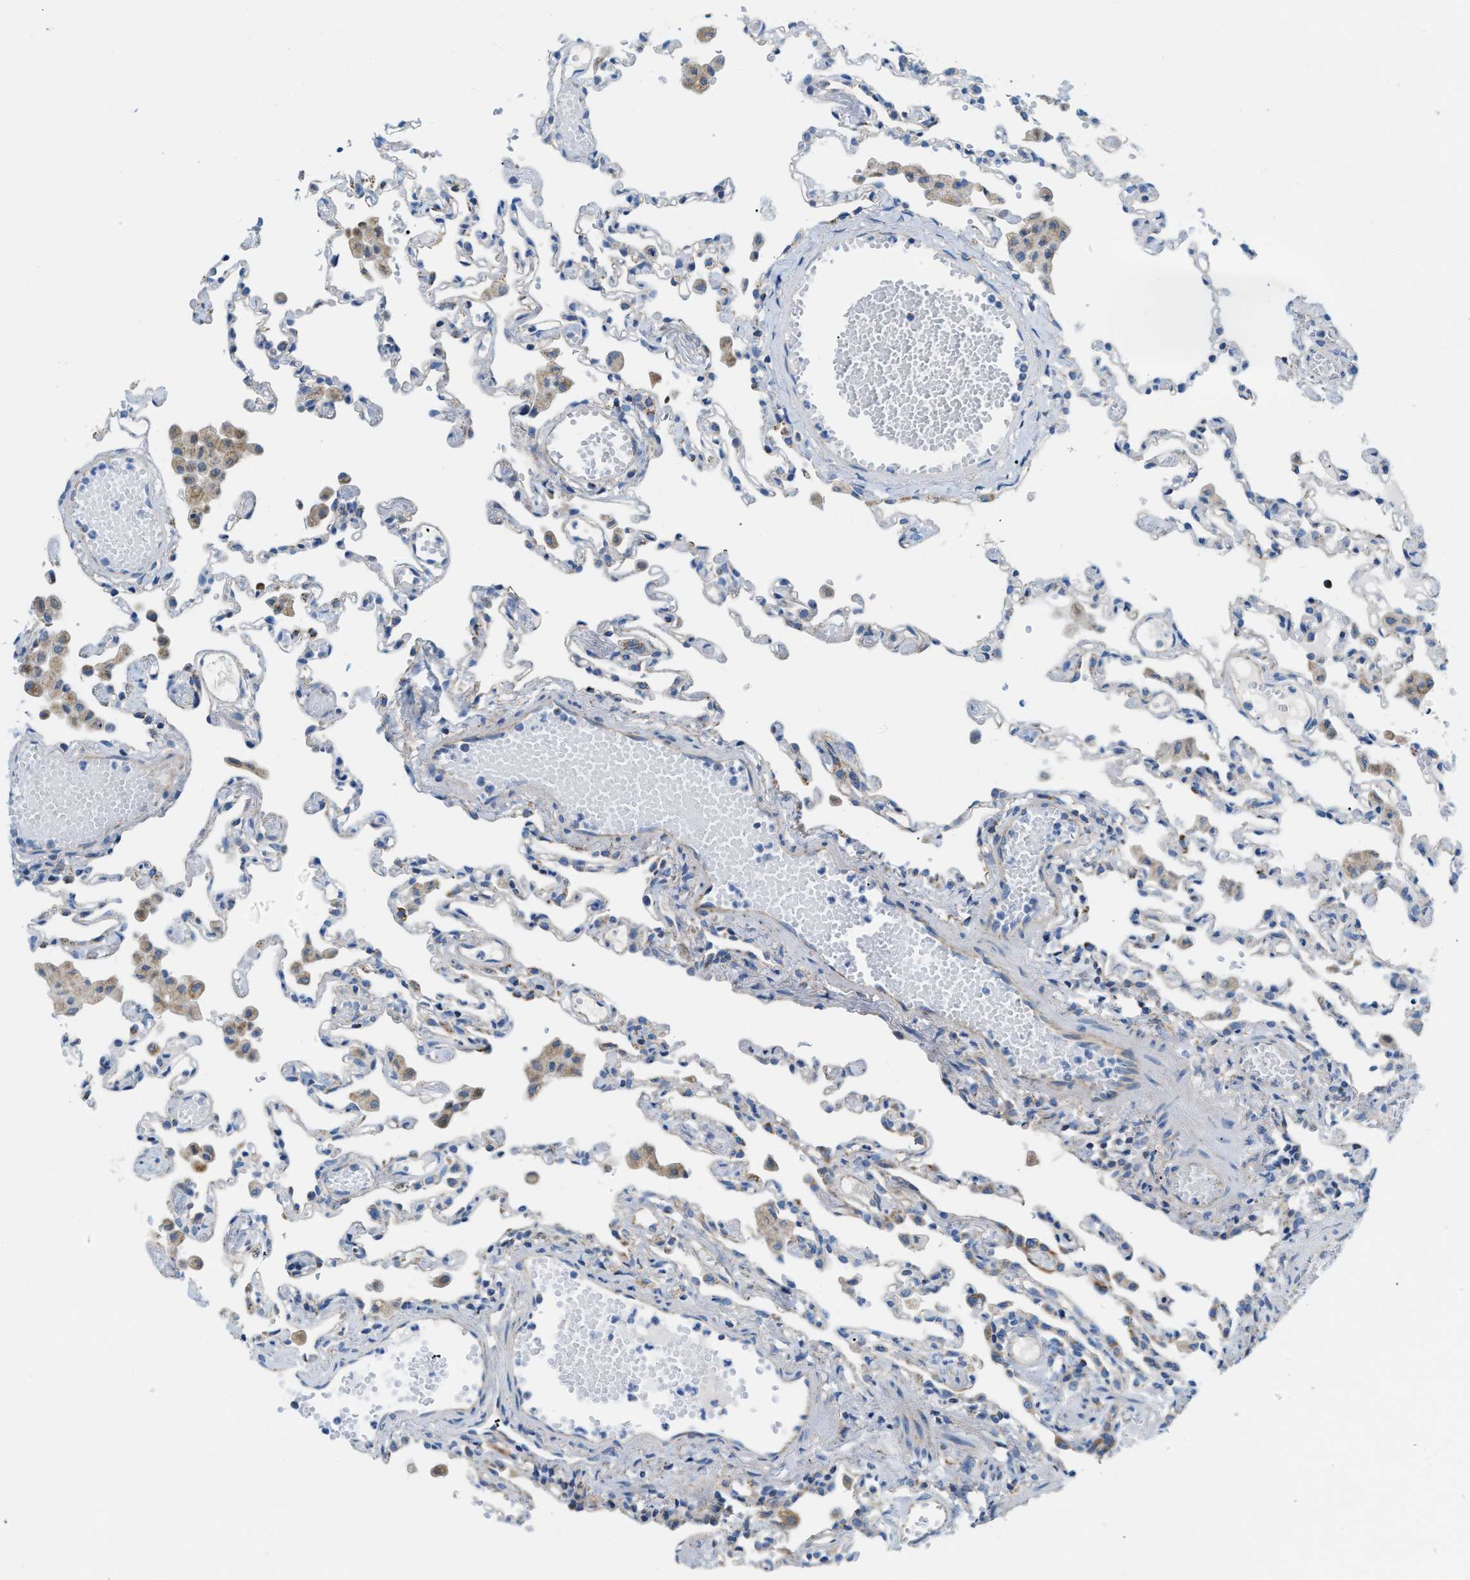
{"staining": {"intensity": "moderate", "quantity": "<25%", "location": "cytoplasmic/membranous"}, "tissue": "lung", "cell_type": "Alveolar cells", "image_type": "normal", "snomed": [{"axis": "morphology", "description": "Normal tissue, NOS"}, {"axis": "topography", "description": "Bronchus"}, {"axis": "topography", "description": "Lung"}], "caption": "DAB (3,3'-diaminobenzidine) immunohistochemical staining of normal lung exhibits moderate cytoplasmic/membranous protein expression in approximately <25% of alveolar cells. The protein of interest is stained brown, and the nuclei are stained in blue (DAB IHC with brightfield microscopy, high magnification).", "gene": "JADE1", "patient": {"sex": "female", "age": 49}}